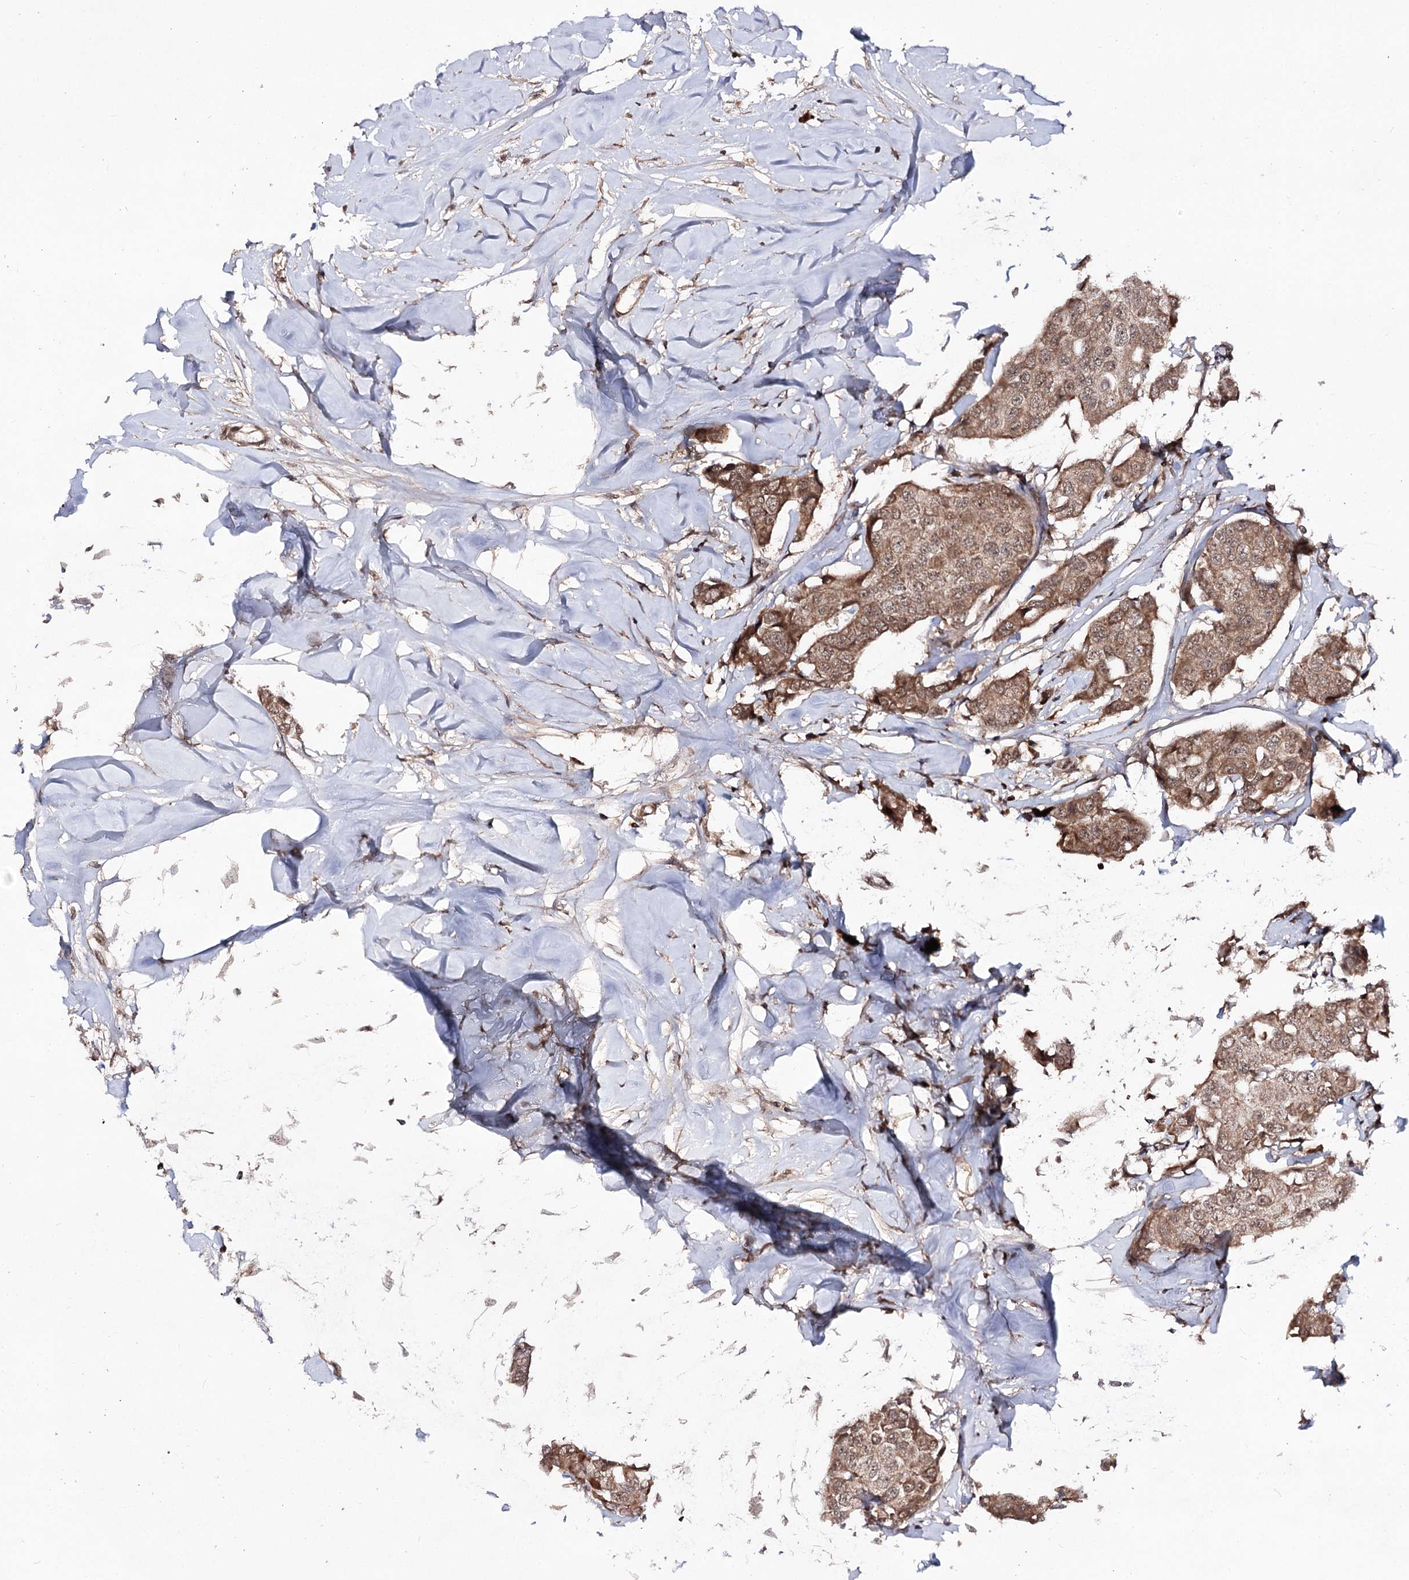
{"staining": {"intensity": "moderate", "quantity": ">75%", "location": "cytoplasmic/membranous"}, "tissue": "breast cancer", "cell_type": "Tumor cells", "image_type": "cancer", "snomed": [{"axis": "morphology", "description": "Duct carcinoma"}, {"axis": "topography", "description": "Breast"}], "caption": "Immunohistochemistry (DAB) staining of human breast cancer reveals moderate cytoplasmic/membranous protein staining in approximately >75% of tumor cells.", "gene": "FAM53B", "patient": {"sex": "female", "age": 80}}